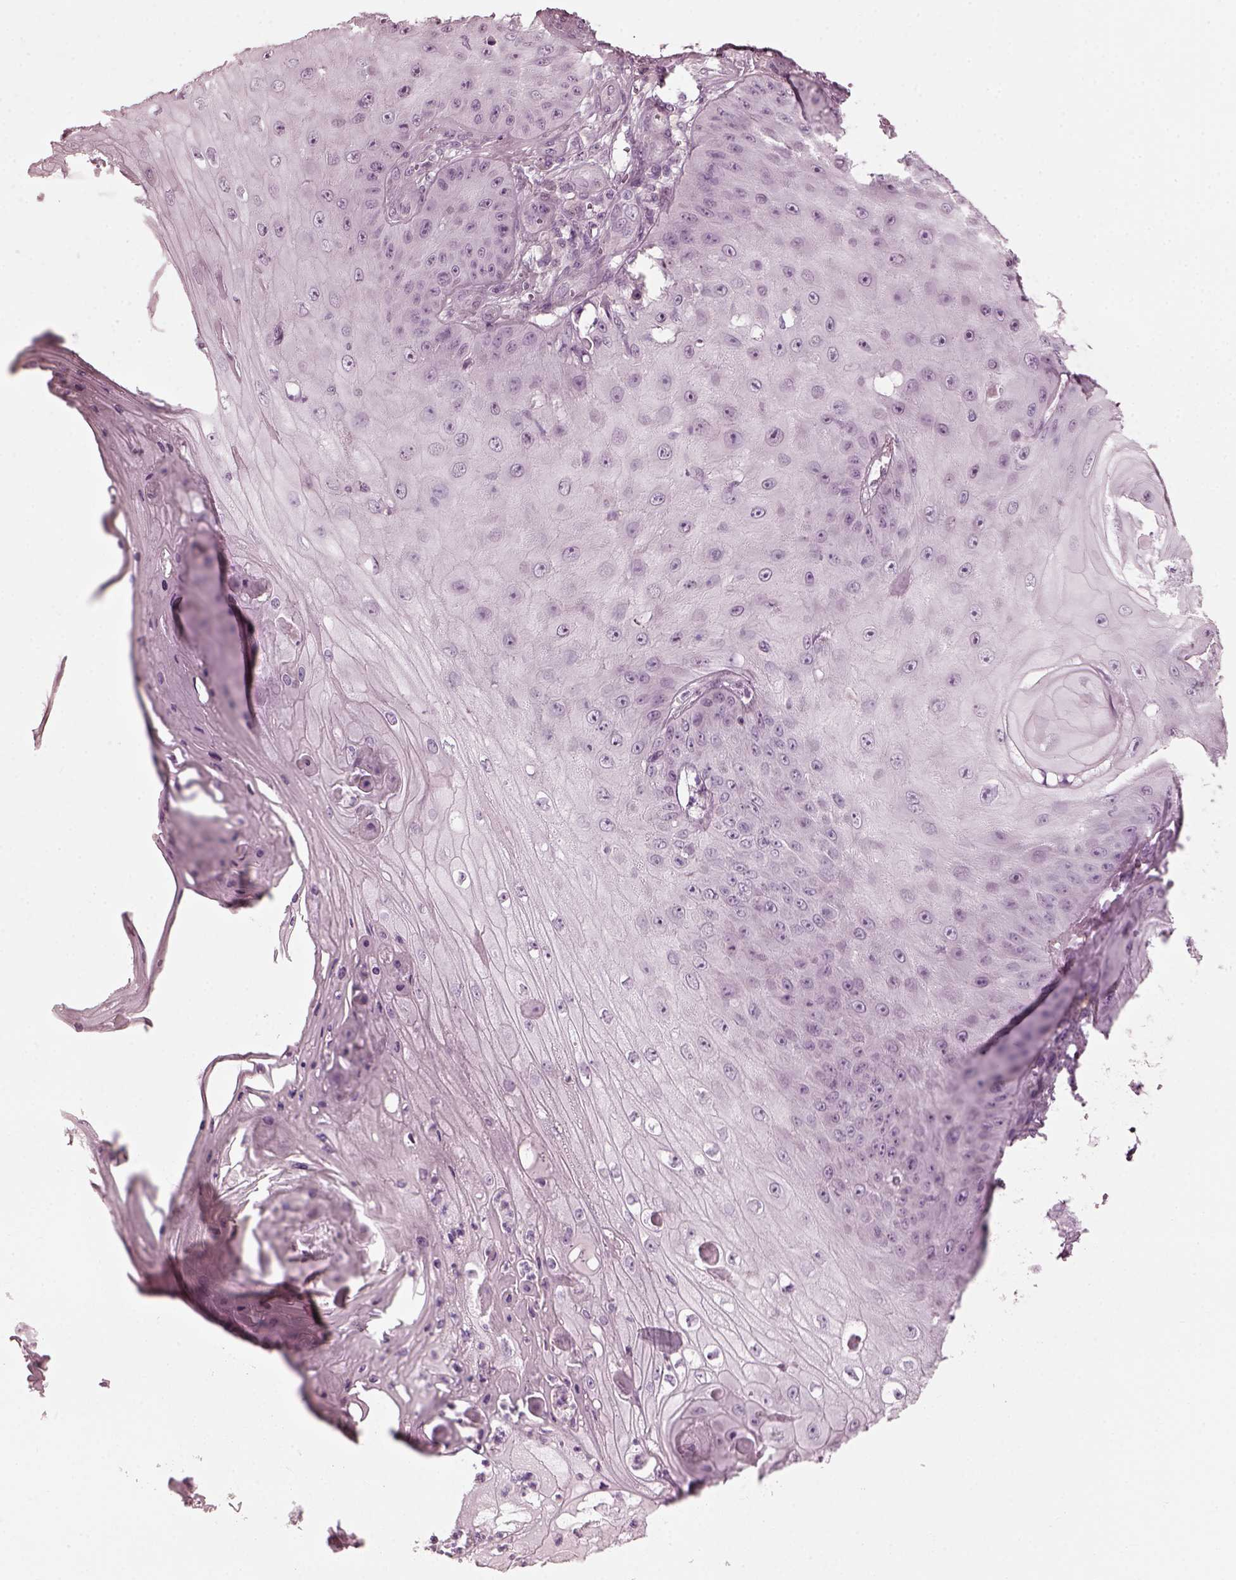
{"staining": {"intensity": "negative", "quantity": "none", "location": "none"}, "tissue": "skin cancer", "cell_type": "Tumor cells", "image_type": "cancer", "snomed": [{"axis": "morphology", "description": "Squamous cell carcinoma, NOS"}, {"axis": "topography", "description": "Skin"}], "caption": "Tumor cells show no significant protein staining in skin cancer (squamous cell carcinoma).", "gene": "SAXO2", "patient": {"sex": "male", "age": 70}}